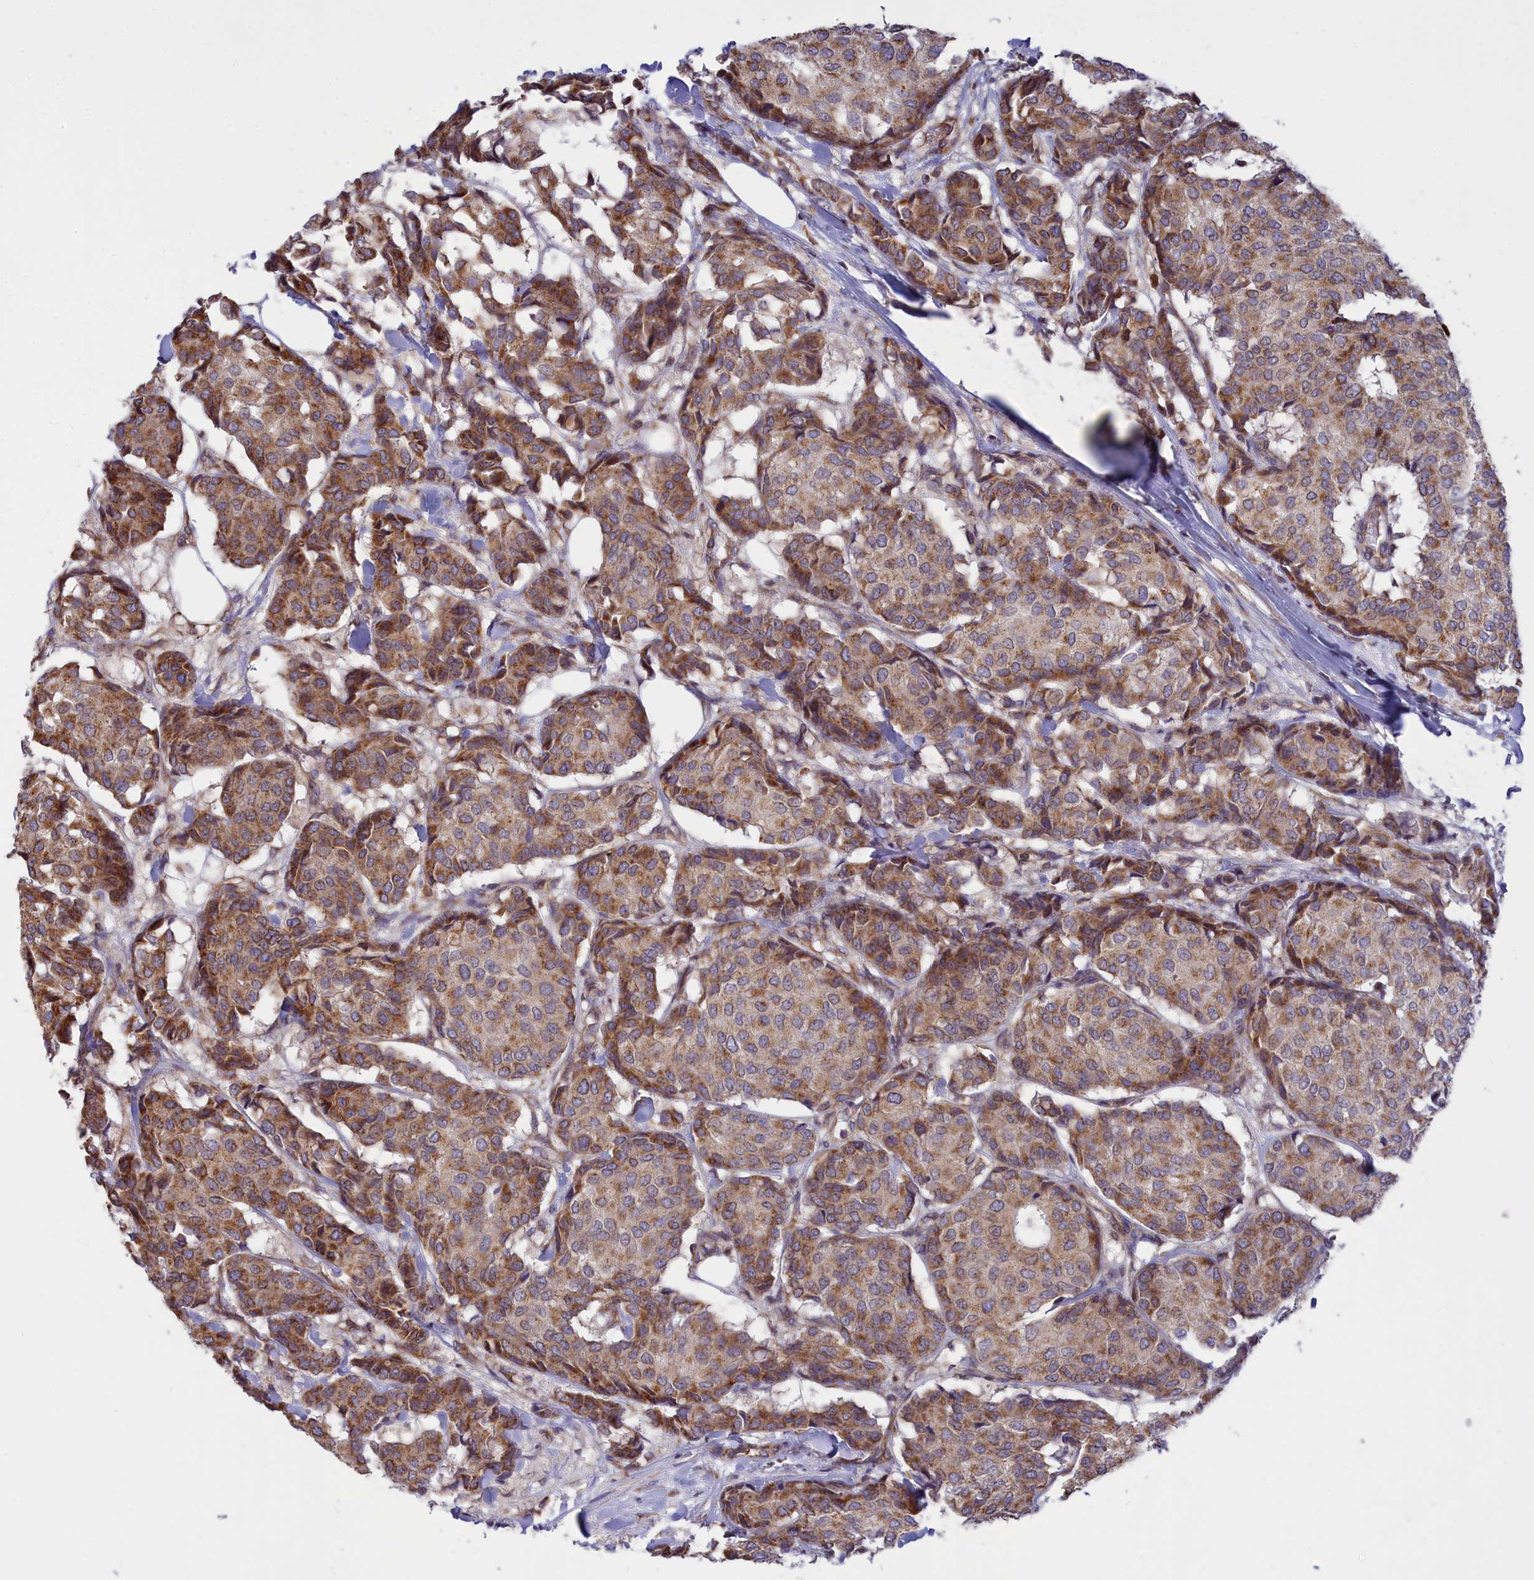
{"staining": {"intensity": "moderate", "quantity": ">75%", "location": "cytoplasmic/membranous"}, "tissue": "breast cancer", "cell_type": "Tumor cells", "image_type": "cancer", "snomed": [{"axis": "morphology", "description": "Duct carcinoma"}, {"axis": "topography", "description": "Breast"}], "caption": "Invasive ductal carcinoma (breast) tissue reveals moderate cytoplasmic/membranous staining in approximately >75% of tumor cells", "gene": "PKHD1L1", "patient": {"sex": "female", "age": 75}}